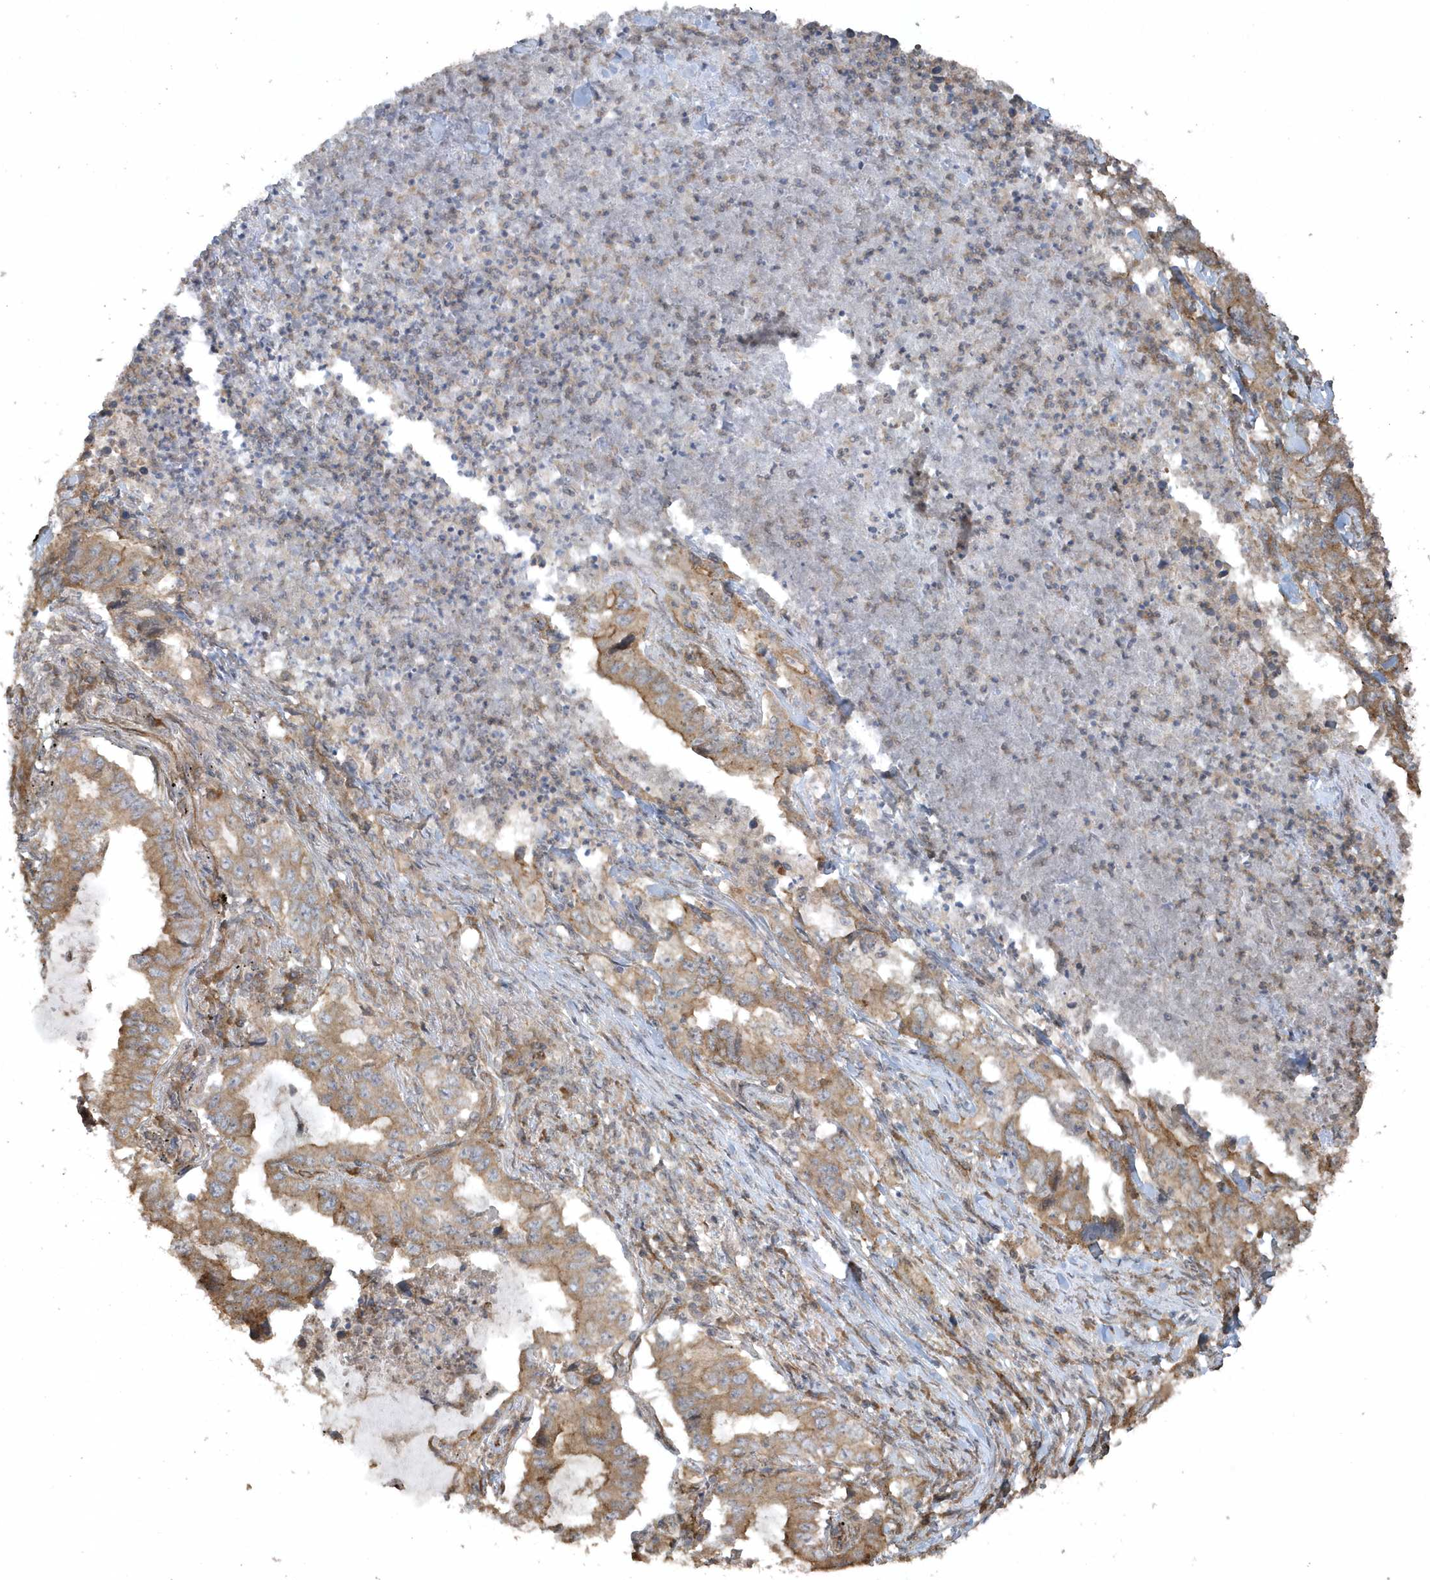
{"staining": {"intensity": "moderate", "quantity": ">75%", "location": "cytoplasmic/membranous"}, "tissue": "lung cancer", "cell_type": "Tumor cells", "image_type": "cancer", "snomed": [{"axis": "morphology", "description": "Adenocarcinoma, NOS"}, {"axis": "topography", "description": "Lung"}], "caption": "Immunohistochemical staining of adenocarcinoma (lung) demonstrates medium levels of moderate cytoplasmic/membranous positivity in approximately >75% of tumor cells. (DAB IHC with brightfield microscopy, high magnification).", "gene": "HERPUD1", "patient": {"sex": "female", "age": 51}}